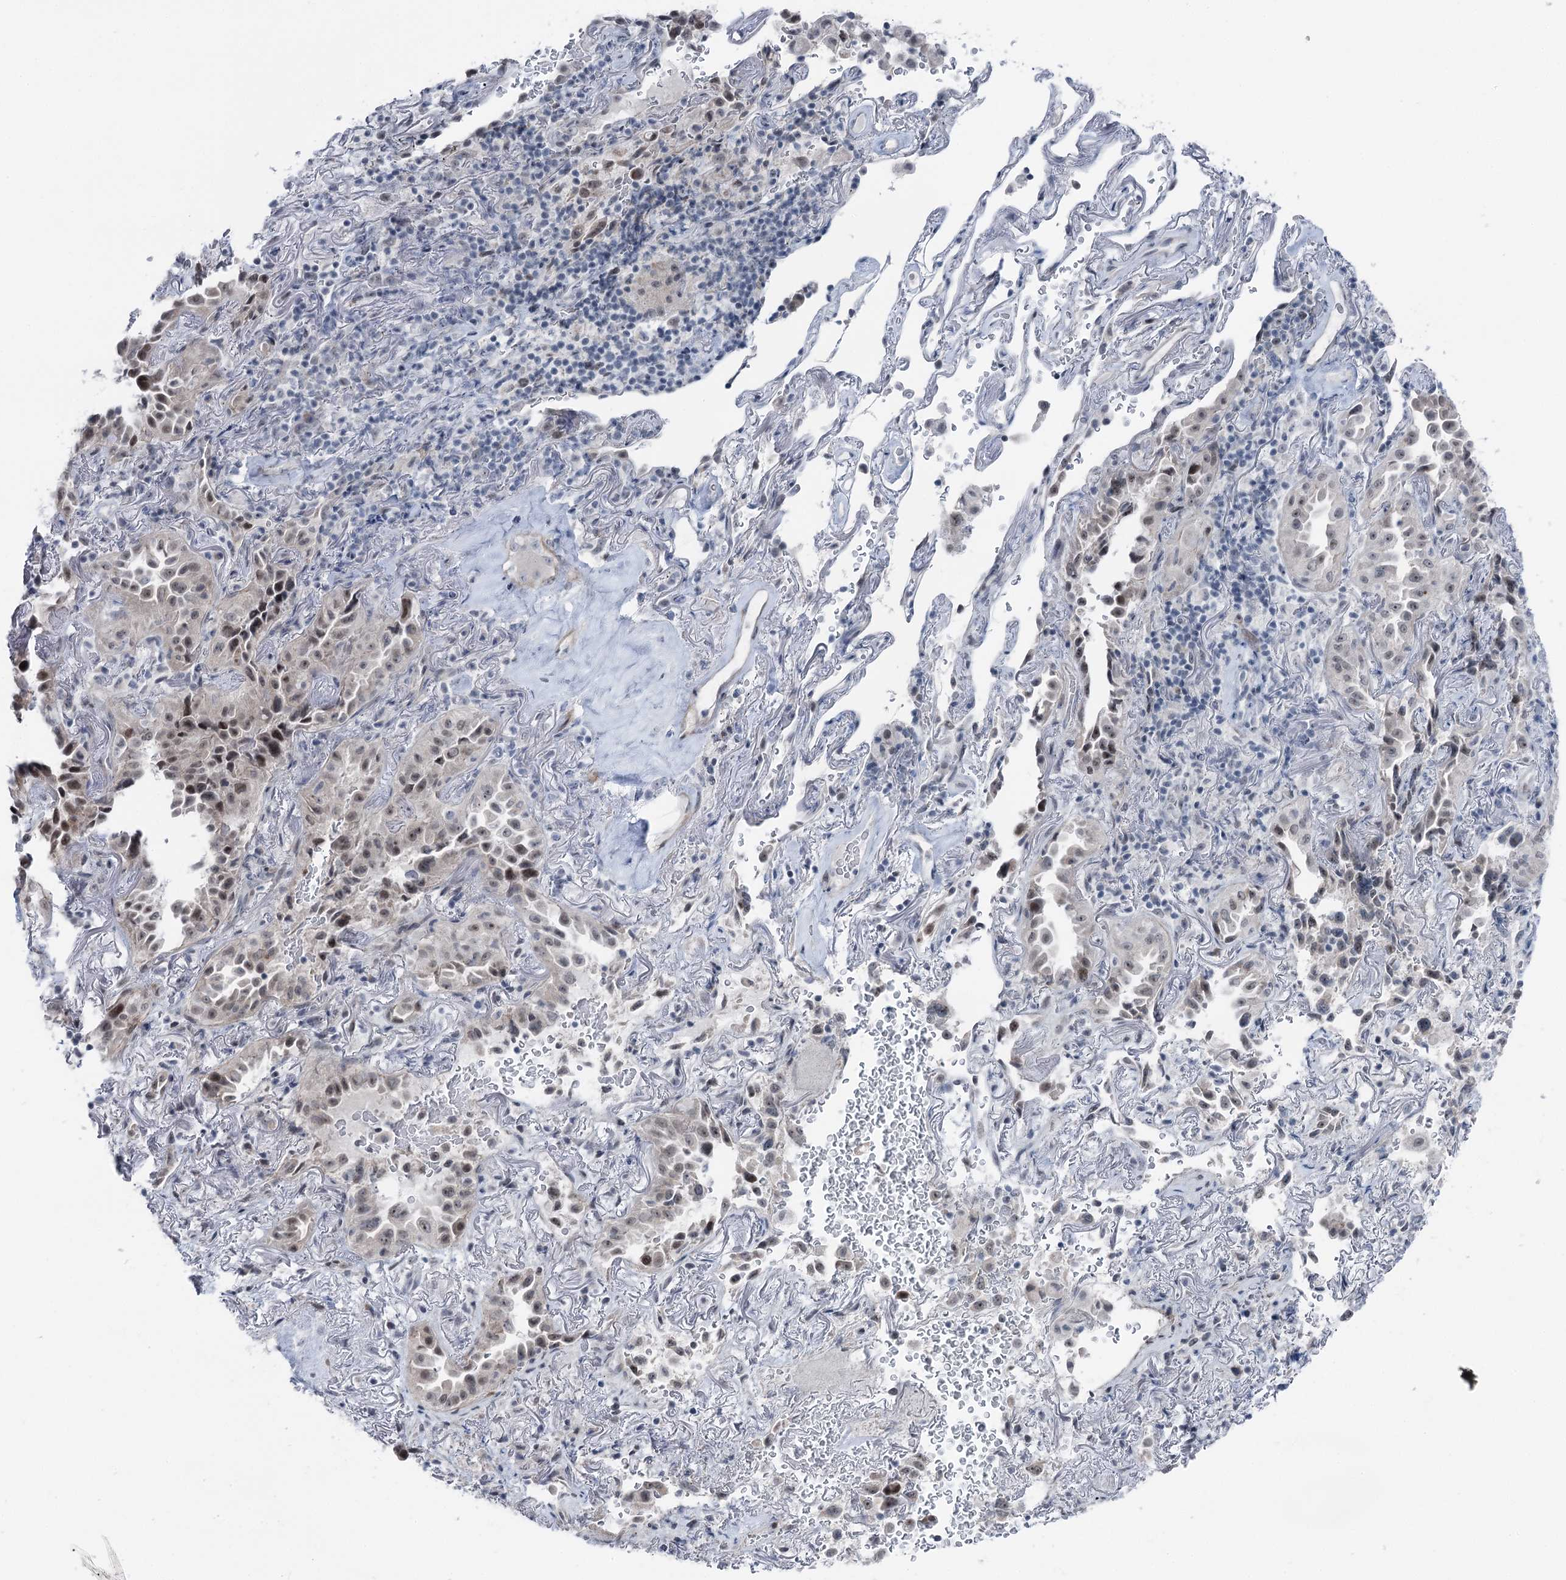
{"staining": {"intensity": "negative", "quantity": "none", "location": "none"}, "tissue": "lung cancer", "cell_type": "Tumor cells", "image_type": "cancer", "snomed": [{"axis": "morphology", "description": "Adenocarcinoma, NOS"}, {"axis": "topography", "description": "Lung"}], "caption": "Immunohistochemistry (IHC) micrograph of adenocarcinoma (lung) stained for a protein (brown), which exhibits no positivity in tumor cells.", "gene": "STEEP1", "patient": {"sex": "female", "age": 69}}